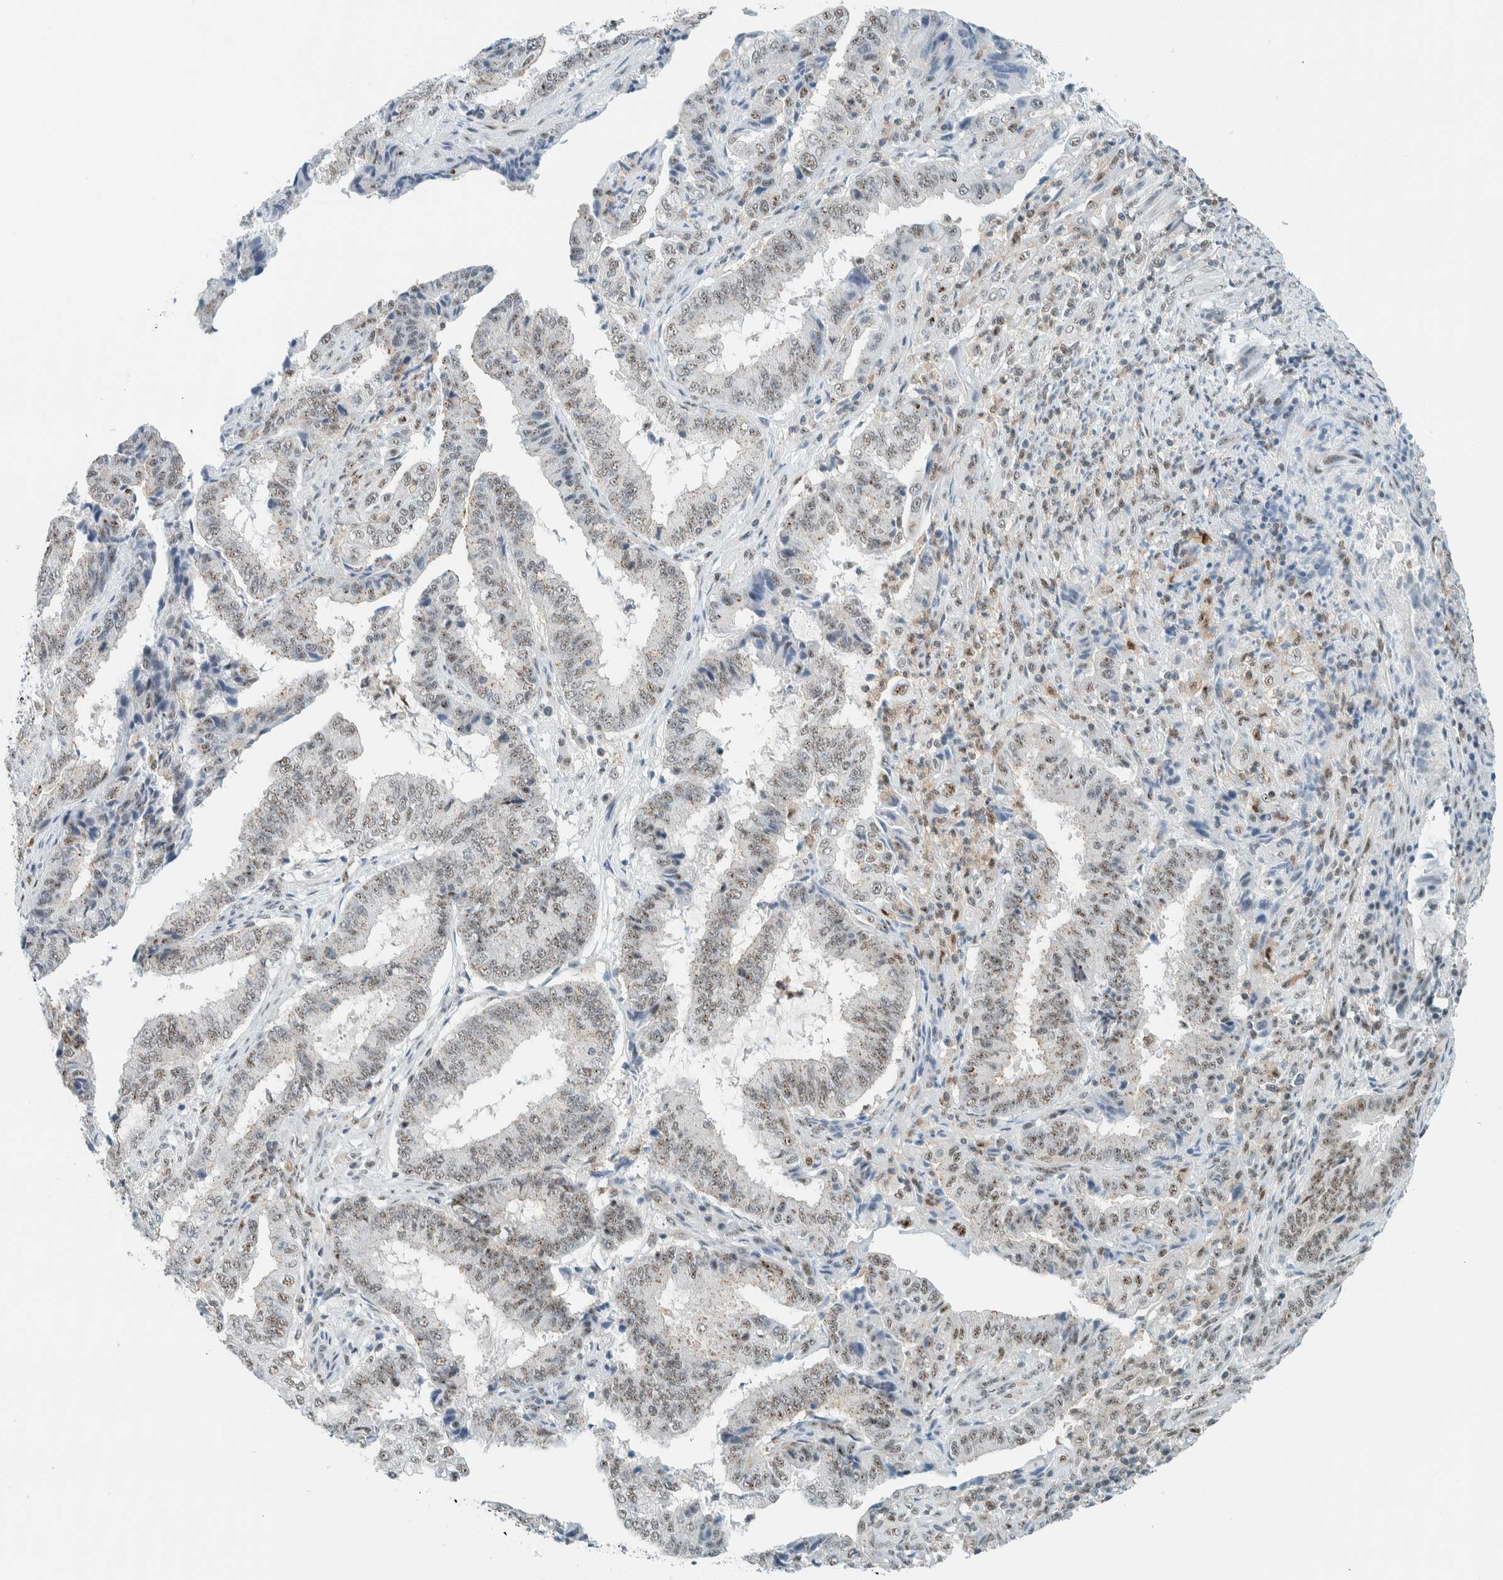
{"staining": {"intensity": "weak", "quantity": "25%-75%", "location": "nuclear"}, "tissue": "endometrial cancer", "cell_type": "Tumor cells", "image_type": "cancer", "snomed": [{"axis": "morphology", "description": "Adenocarcinoma, NOS"}, {"axis": "topography", "description": "Endometrium"}], "caption": "Tumor cells show weak nuclear expression in approximately 25%-75% of cells in endometrial cancer.", "gene": "CYSRT1", "patient": {"sex": "female", "age": 51}}